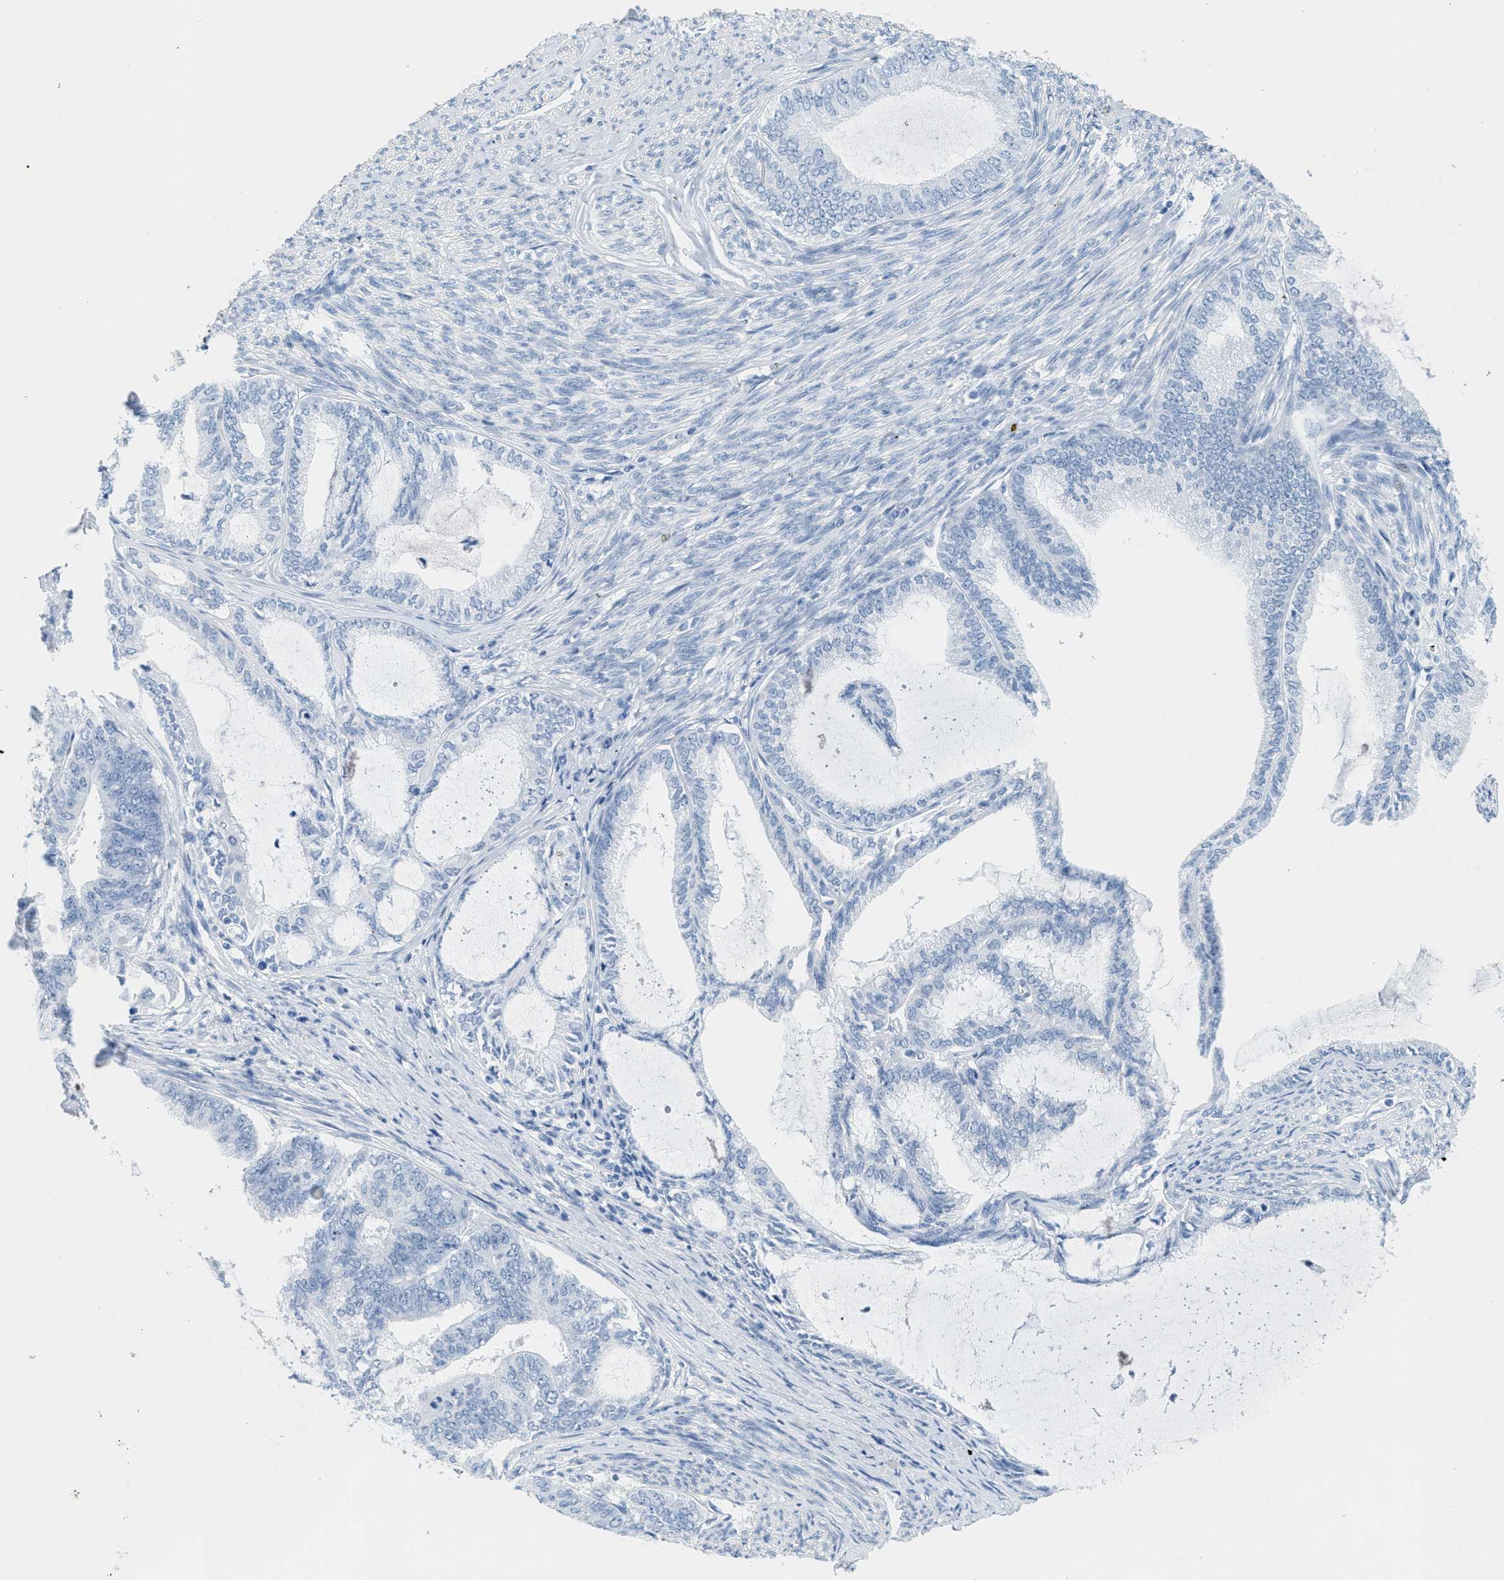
{"staining": {"intensity": "negative", "quantity": "none", "location": "none"}, "tissue": "endometrial cancer", "cell_type": "Tumor cells", "image_type": "cancer", "snomed": [{"axis": "morphology", "description": "Adenocarcinoma, NOS"}, {"axis": "topography", "description": "Endometrium"}], "caption": "This is a histopathology image of IHC staining of adenocarcinoma (endometrial), which shows no staining in tumor cells.", "gene": "GPM6A", "patient": {"sex": "female", "age": 86}}